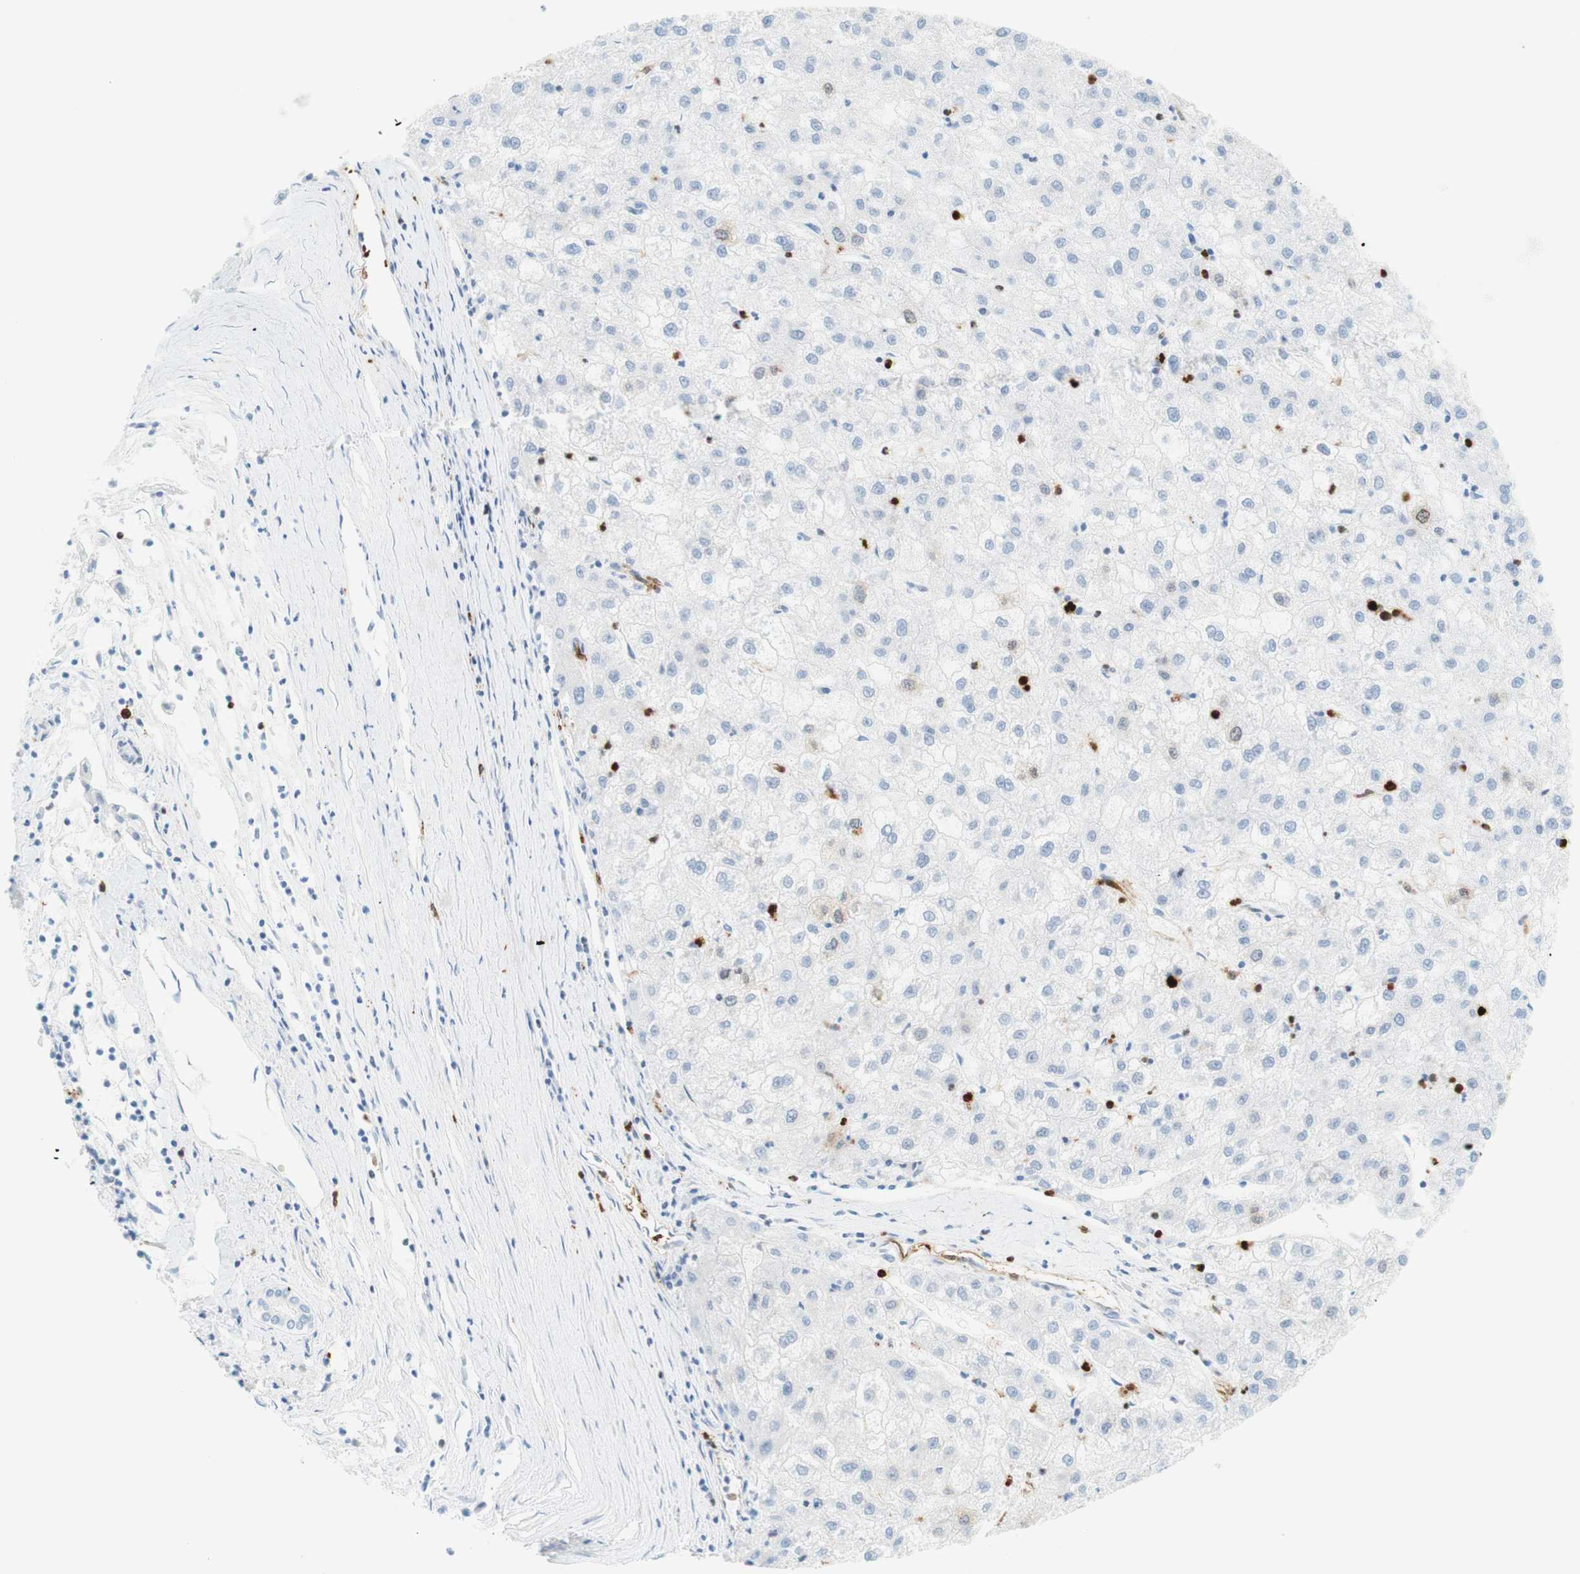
{"staining": {"intensity": "strong", "quantity": "<25%", "location": "cytoplasmic/membranous"}, "tissue": "liver cancer", "cell_type": "Tumor cells", "image_type": "cancer", "snomed": [{"axis": "morphology", "description": "Carcinoma, Hepatocellular, NOS"}, {"axis": "topography", "description": "Liver"}], "caption": "Immunohistochemical staining of liver cancer (hepatocellular carcinoma) demonstrates medium levels of strong cytoplasmic/membranous protein staining in about <25% of tumor cells.", "gene": "STMN1", "patient": {"sex": "male", "age": 72}}